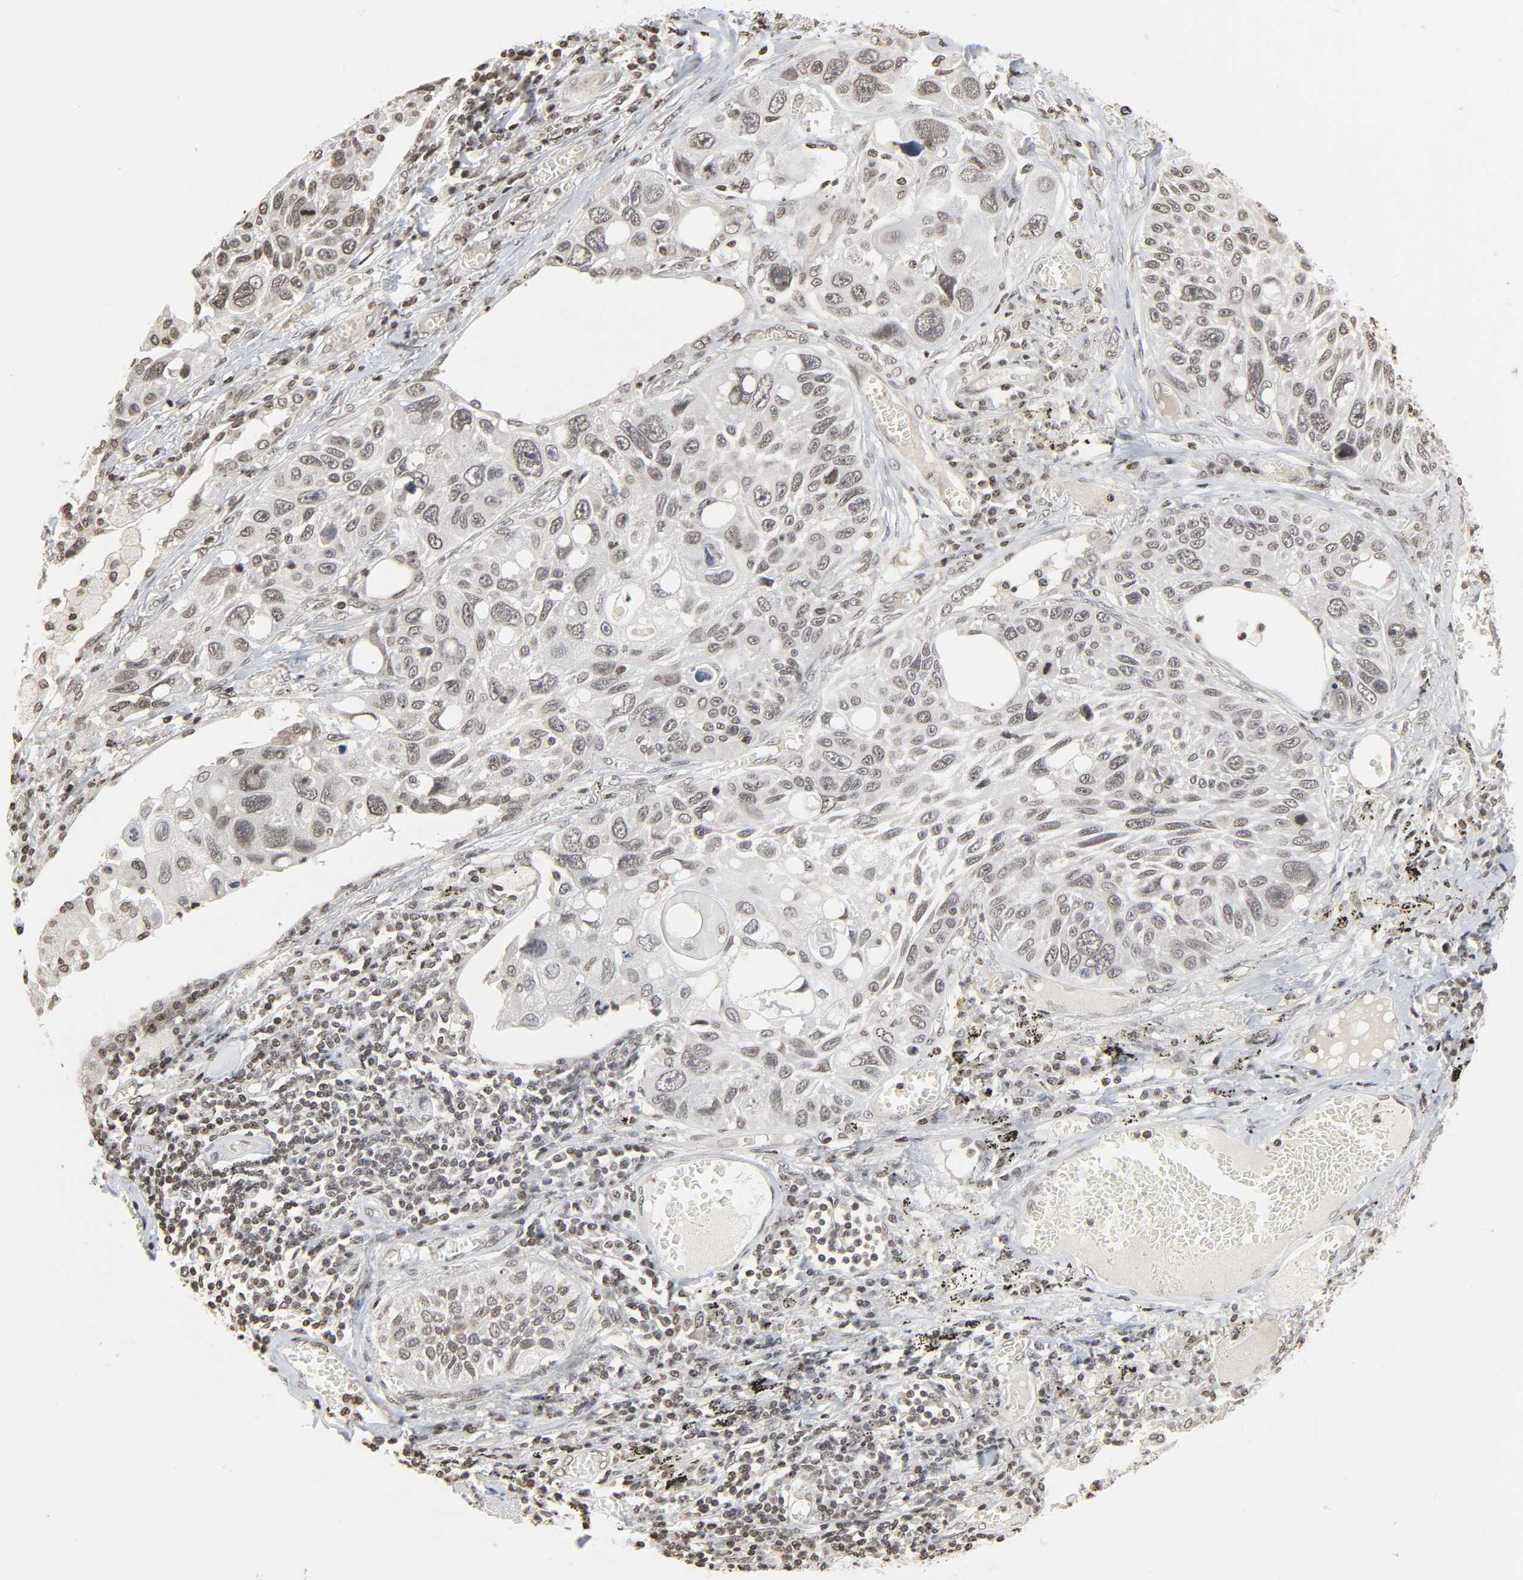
{"staining": {"intensity": "weak", "quantity": ">75%", "location": "nuclear"}, "tissue": "lung cancer", "cell_type": "Tumor cells", "image_type": "cancer", "snomed": [{"axis": "morphology", "description": "Squamous cell carcinoma, NOS"}, {"axis": "topography", "description": "Lung"}], "caption": "Immunohistochemical staining of lung squamous cell carcinoma demonstrates weak nuclear protein expression in about >75% of tumor cells. The staining was performed using DAB (3,3'-diaminobenzidine), with brown indicating positive protein expression. Nuclei are stained blue with hematoxylin.", "gene": "ELAVL1", "patient": {"sex": "male", "age": 71}}